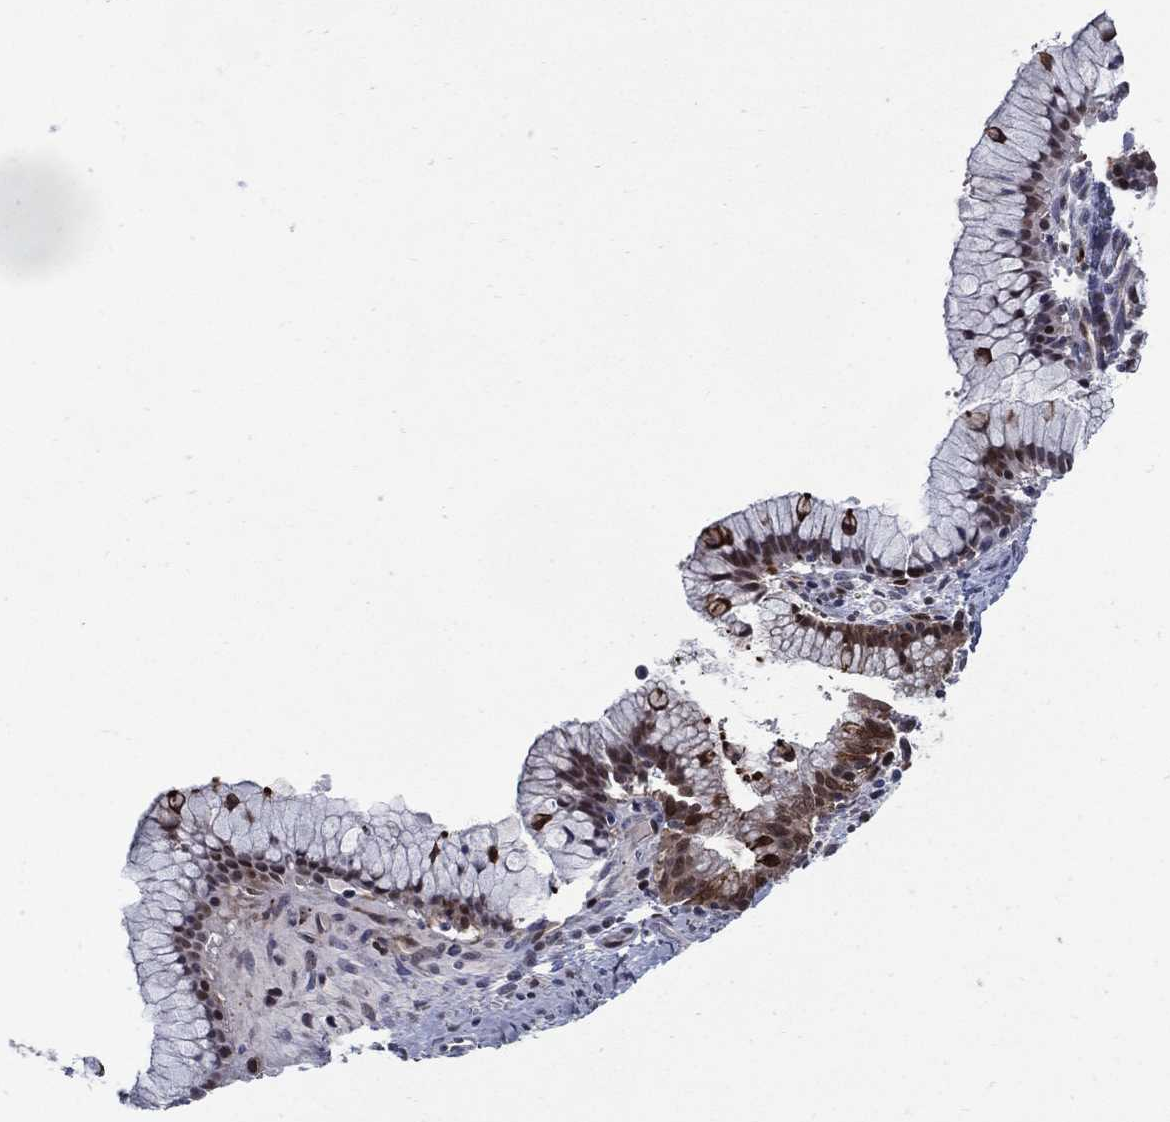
{"staining": {"intensity": "moderate", "quantity": "<25%", "location": "cytoplasmic/membranous"}, "tissue": "ovarian cancer", "cell_type": "Tumor cells", "image_type": "cancer", "snomed": [{"axis": "morphology", "description": "Cystadenocarcinoma, mucinous, NOS"}, {"axis": "topography", "description": "Ovary"}], "caption": "Ovarian mucinous cystadenocarcinoma tissue reveals moderate cytoplasmic/membranous expression in approximately <25% of tumor cells, visualized by immunohistochemistry.", "gene": "ARHGAP11A", "patient": {"sex": "female", "age": 41}}